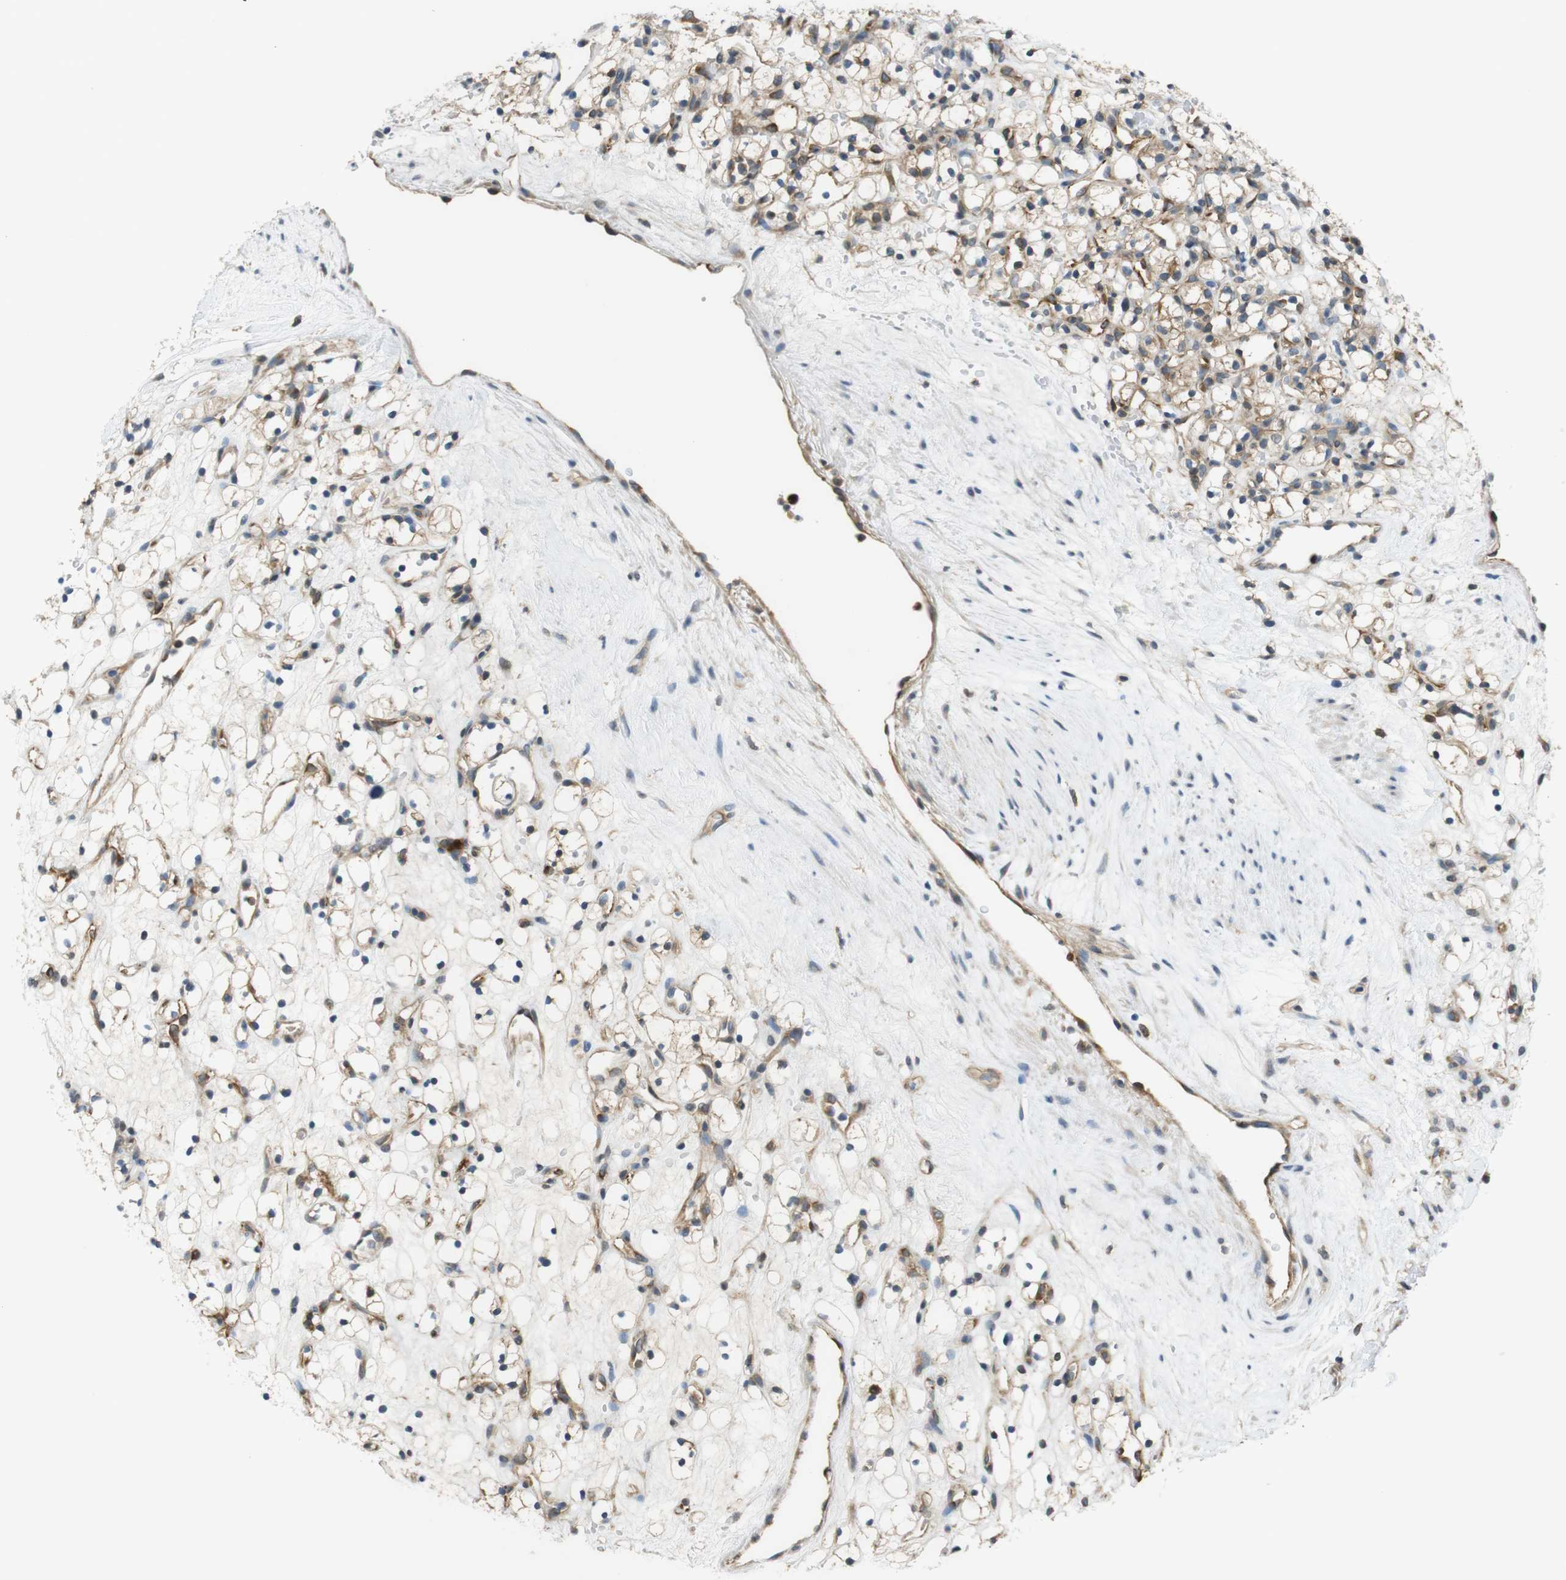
{"staining": {"intensity": "moderate", "quantity": "25%-75%", "location": "cytoplasmic/membranous"}, "tissue": "renal cancer", "cell_type": "Tumor cells", "image_type": "cancer", "snomed": [{"axis": "morphology", "description": "Adenocarcinoma, NOS"}, {"axis": "topography", "description": "Kidney"}], "caption": "Immunohistochemistry histopathology image of neoplastic tissue: human renal adenocarcinoma stained using immunohistochemistry exhibits medium levels of moderate protein expression localized specifically in the cytoplasmic/membranous of tumor cells, appearing as a cytoplasmic/membranous brown color.", "gene": "PCDH10", "patient": {"sex": "female", "age": 60}}